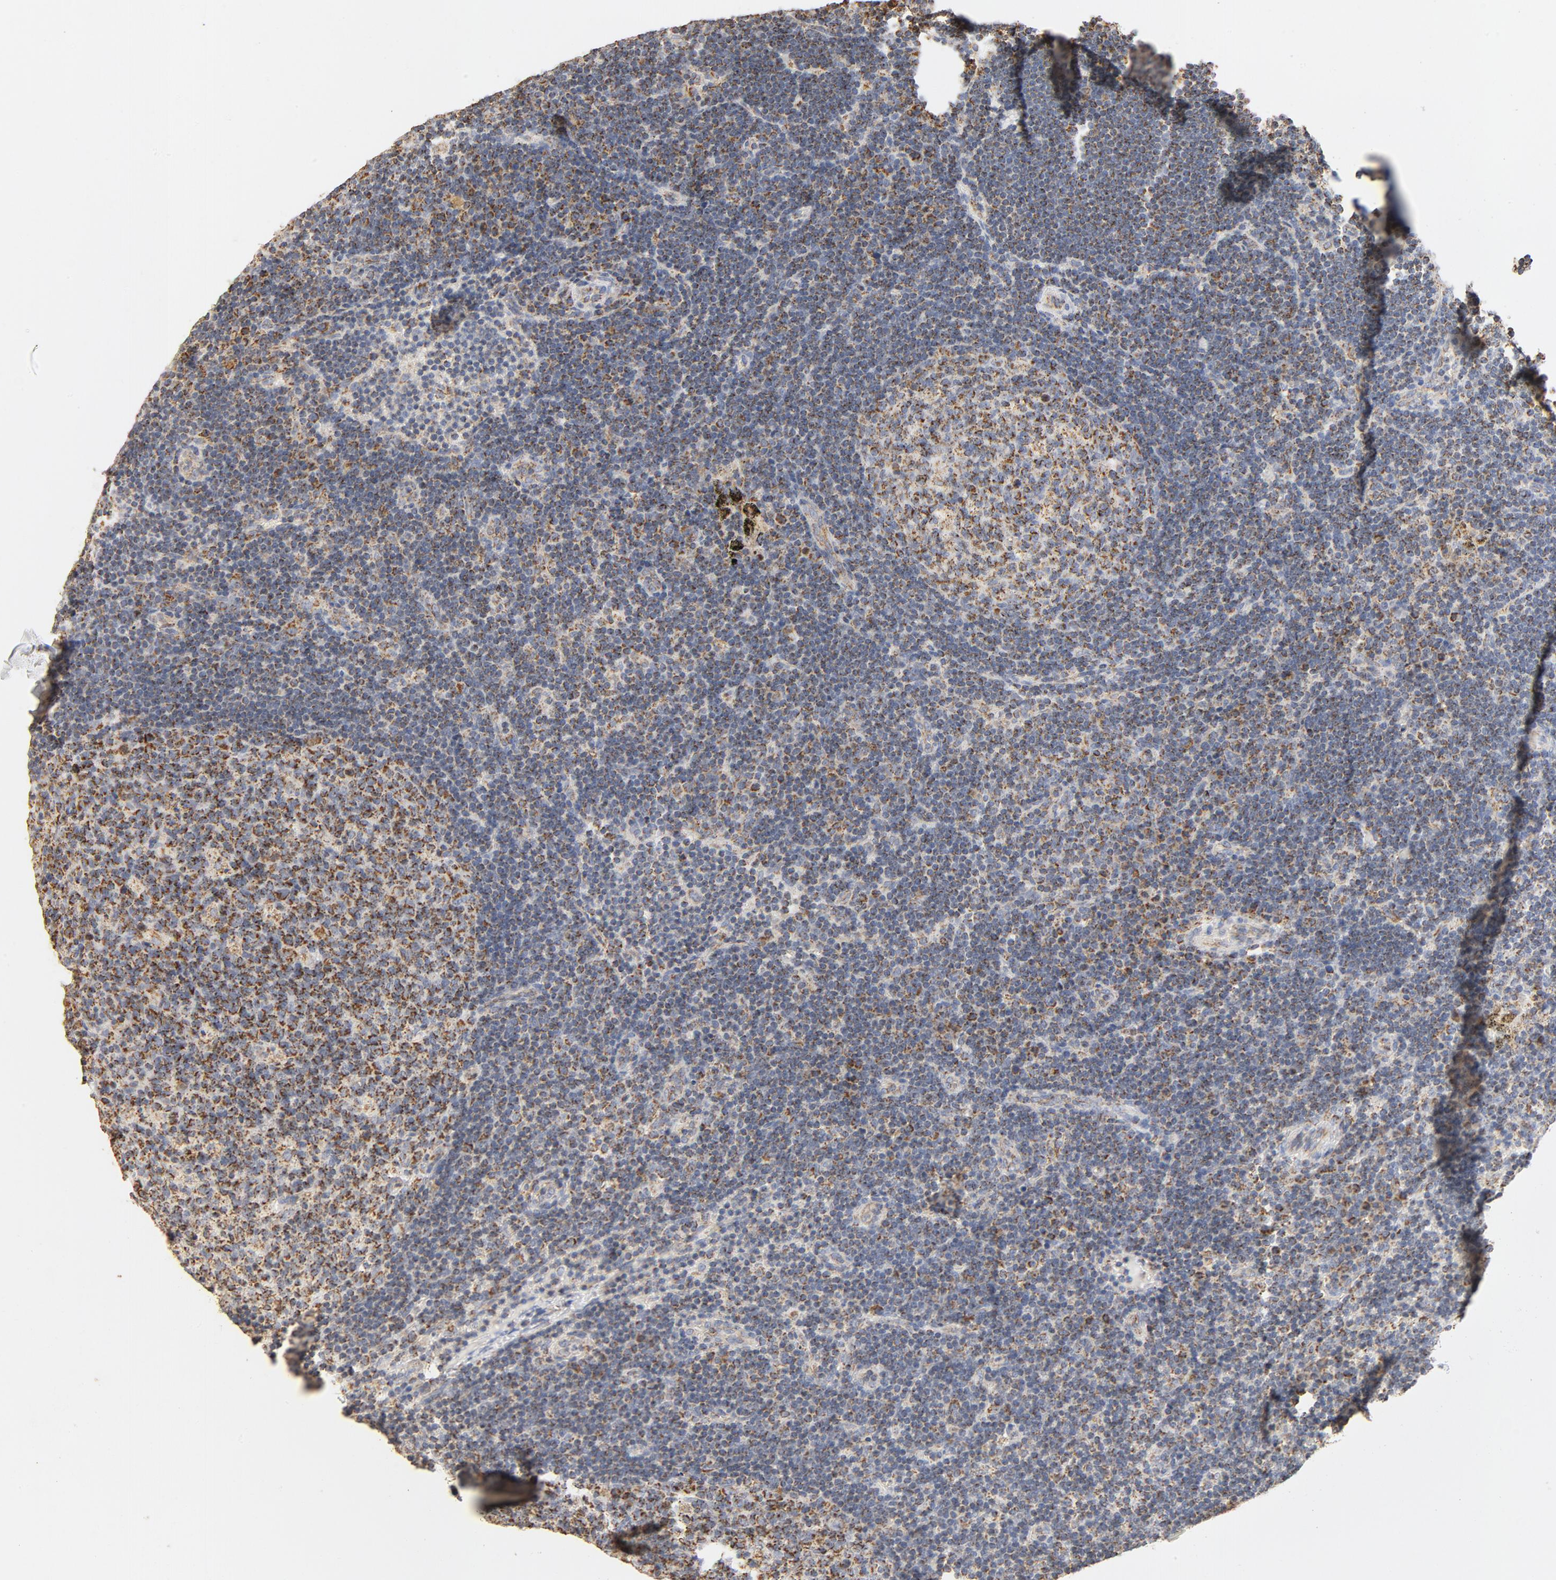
{"staining": {"intensity": "strong", "quantity": ">75%", "location": "cytoplasmic/membranous"}, "tissue": "lymph node", "cell_type": "Germinal center cells", "image_type": "normal", "snomed": [{"axis": "morphology", "description": "Normal tissue, NOS"}, {"axis": "morphology", "description": "Squamous cell carcinoma, metastatic, NOS"}, {"axis": "topography", "description": "Lymph node"}], "caption": "A high amount of strong cytoplasmic/membranous expression is identified in about >75% of germinal center cells in normal lymph node.", "gene": "COX4I1", "patient": {"sex": "female", "age": 53}}